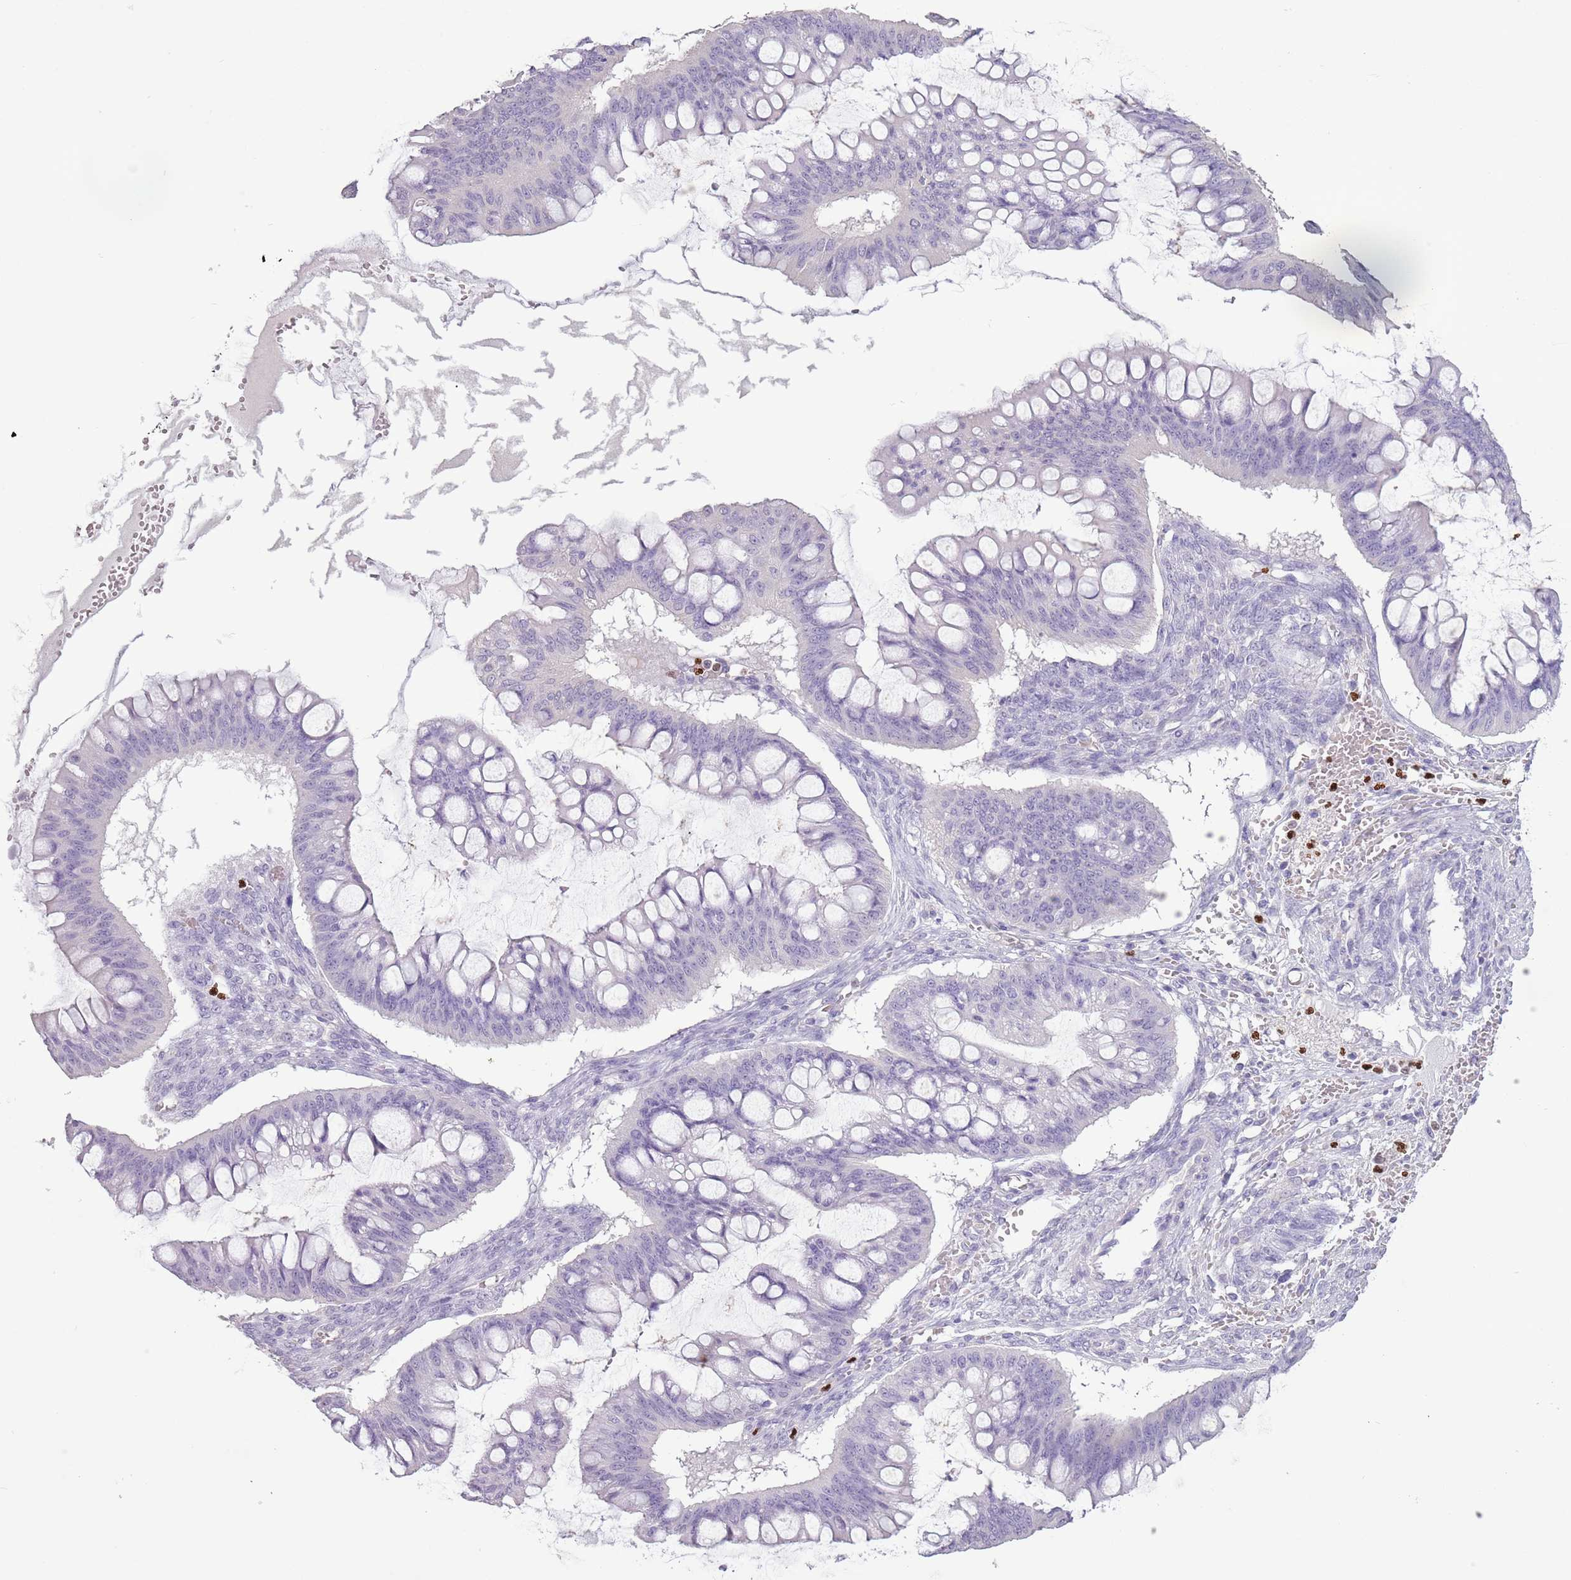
{"staining": {"intensity": "negative", "quantity": "none", "location": "none"}, "tissue": "ovarian cancer", "cell_type": "Tumor cells", "image_type": "cancer", "snomed": [{"axis": "morphology", "description": "Cystadenocarcinoma, mucinous, NOS"}, {"axis": "topography", "description": "Ovary"}], "caption": "Immunohistochemistry histopathology image of human ovarian cancer (mucinous cystadenocarcinoma) stained for a protein (brown), which shows no positivity in tumor cells.", "gene": "CELF6", "patient": {"sex": "female", "age": 73}}